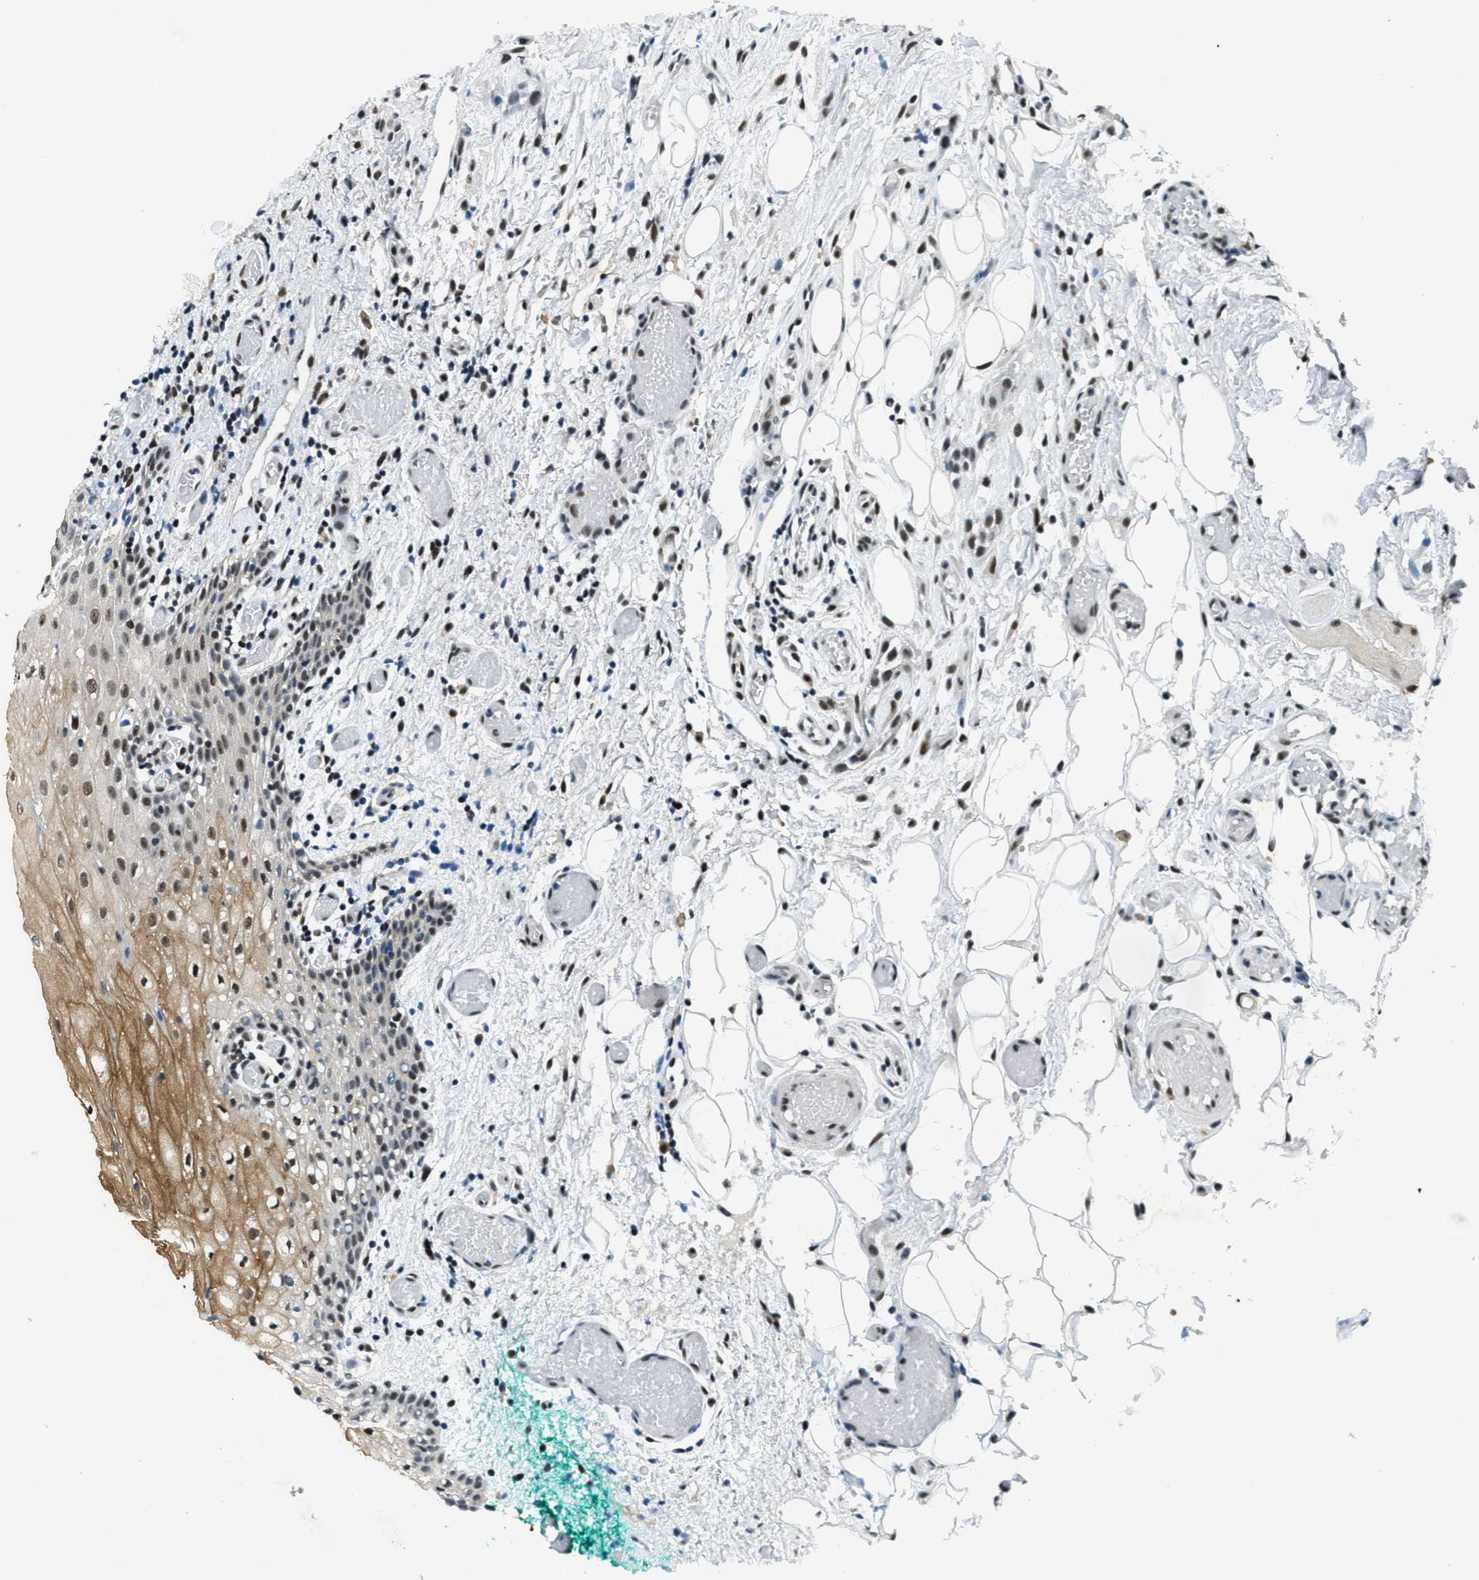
{"staining": {"intensity": "moderate", "quantity": "25%-75%", "location": "cytoplasmic/membranous,nuclear"}, "tissue": "oral mucosa", "cell_type": "Squamous epithelial cells", "image_type": "normal", "snomed": [{"axis": "morphology", "description": "Normal tissue, NOS"}, {"axis": "morphology", "description": "Squamous cell carcinoma, NOS"}, {"axis": "topography", "description": "Oral tissue"}, {"axis": "topography", "description": "Salivary gland"}, {"axis": "topography", "description": "Head-Neck"}], "caption": "An immunohistochemistry photomicrograph of unremarkable tissue is shown. Protein staining in brown highlights moderate cytoplasmic/membranous,nuclear positivity in oral mucosa within squamous epithelial cells.", "gene": "SSB", "patient": {"sex": "female", "age": 62}}